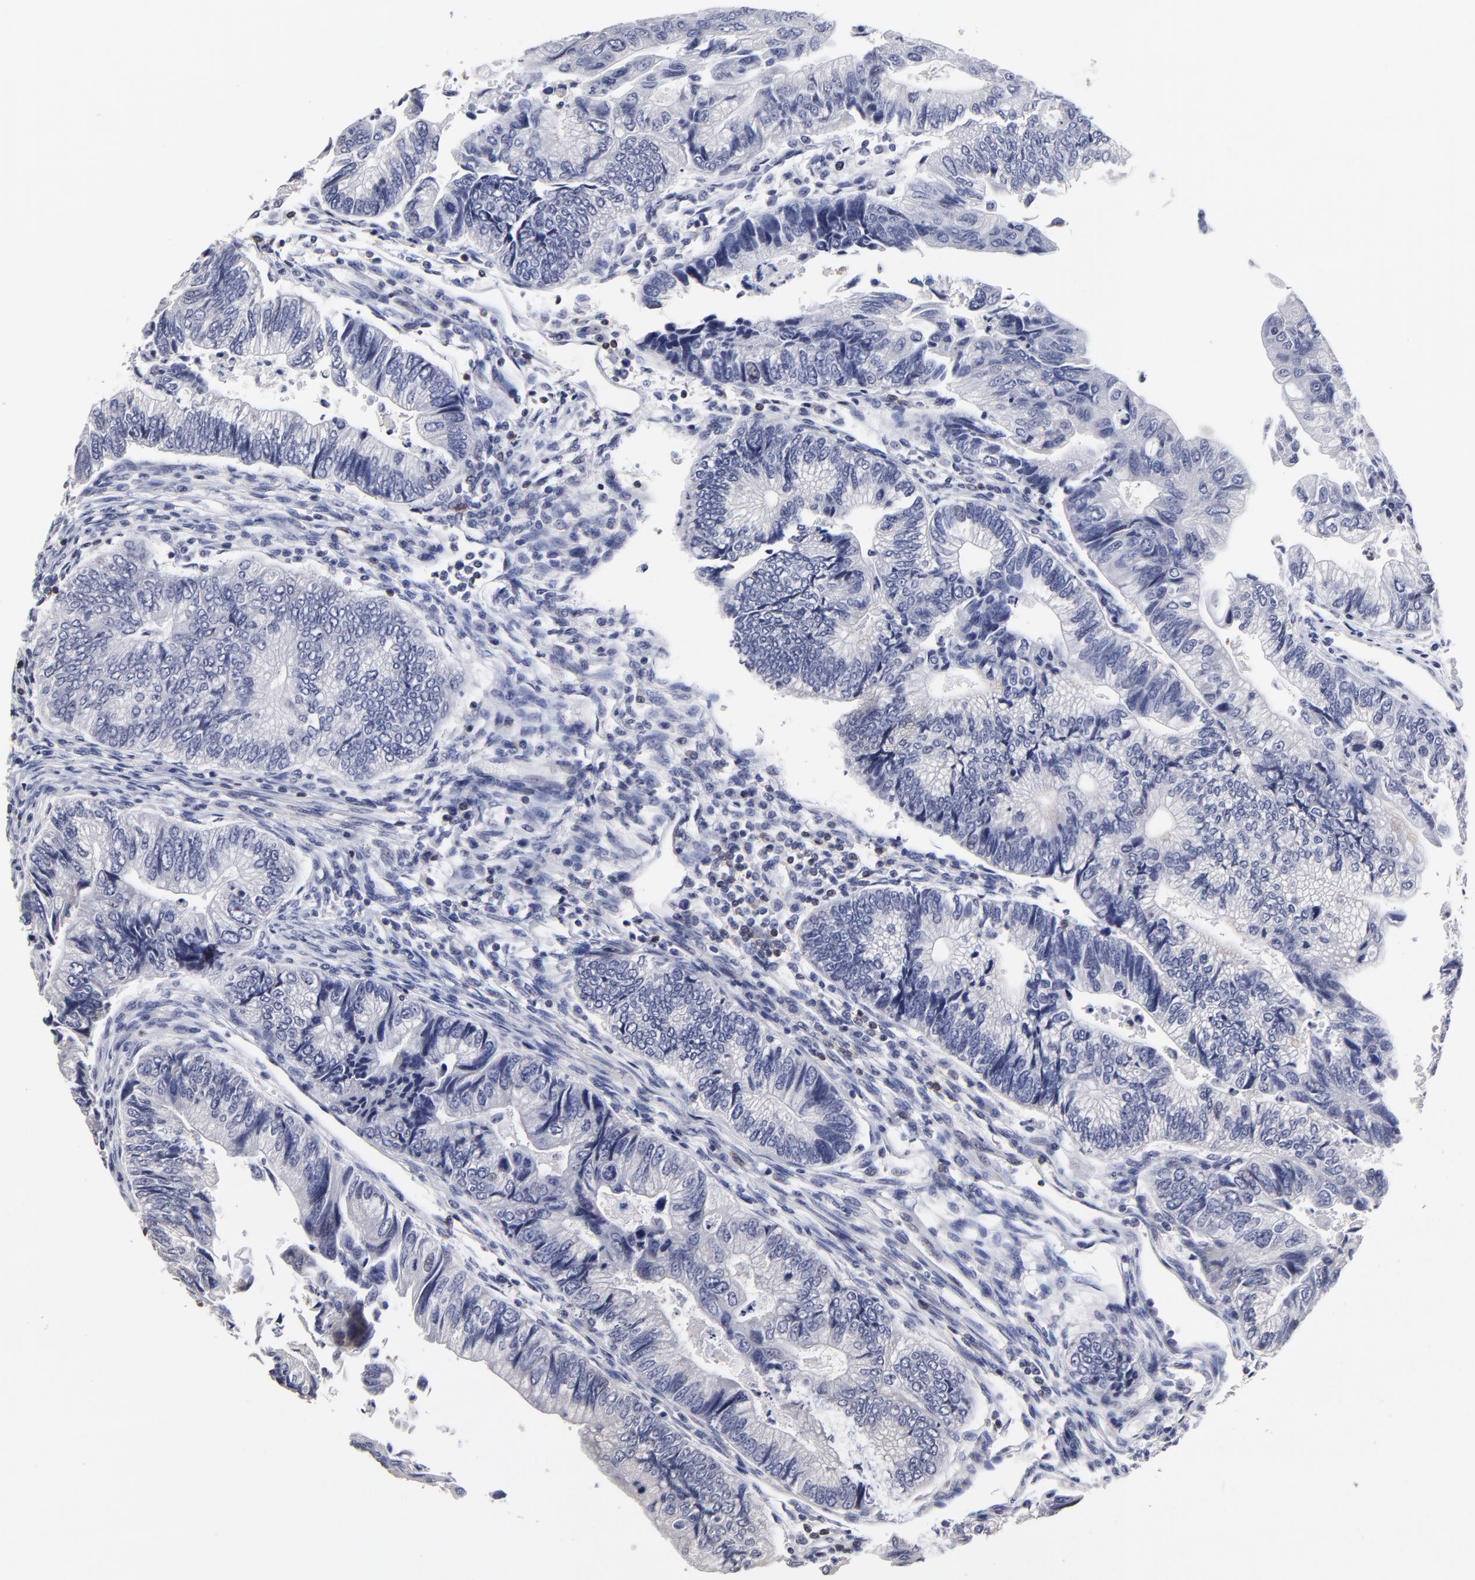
{"staining": {"intensity": "negative", "quantity": "none", "location": "none"}, "tissue": "colorectal cancer", "cell_type": "Tumor cells", "image_type": "cancer", "snomed": [{"axis": "morphology", "description": "Adenocarcinoma, NOS"}, {"axis": "topography", "description": "Colon"}], "caption": "Micrograph shows no significant protein staining in tumor cells of colorectal cancer.", "gene": "TRAT1", "patient": {"sex": "female", "age": 11}}